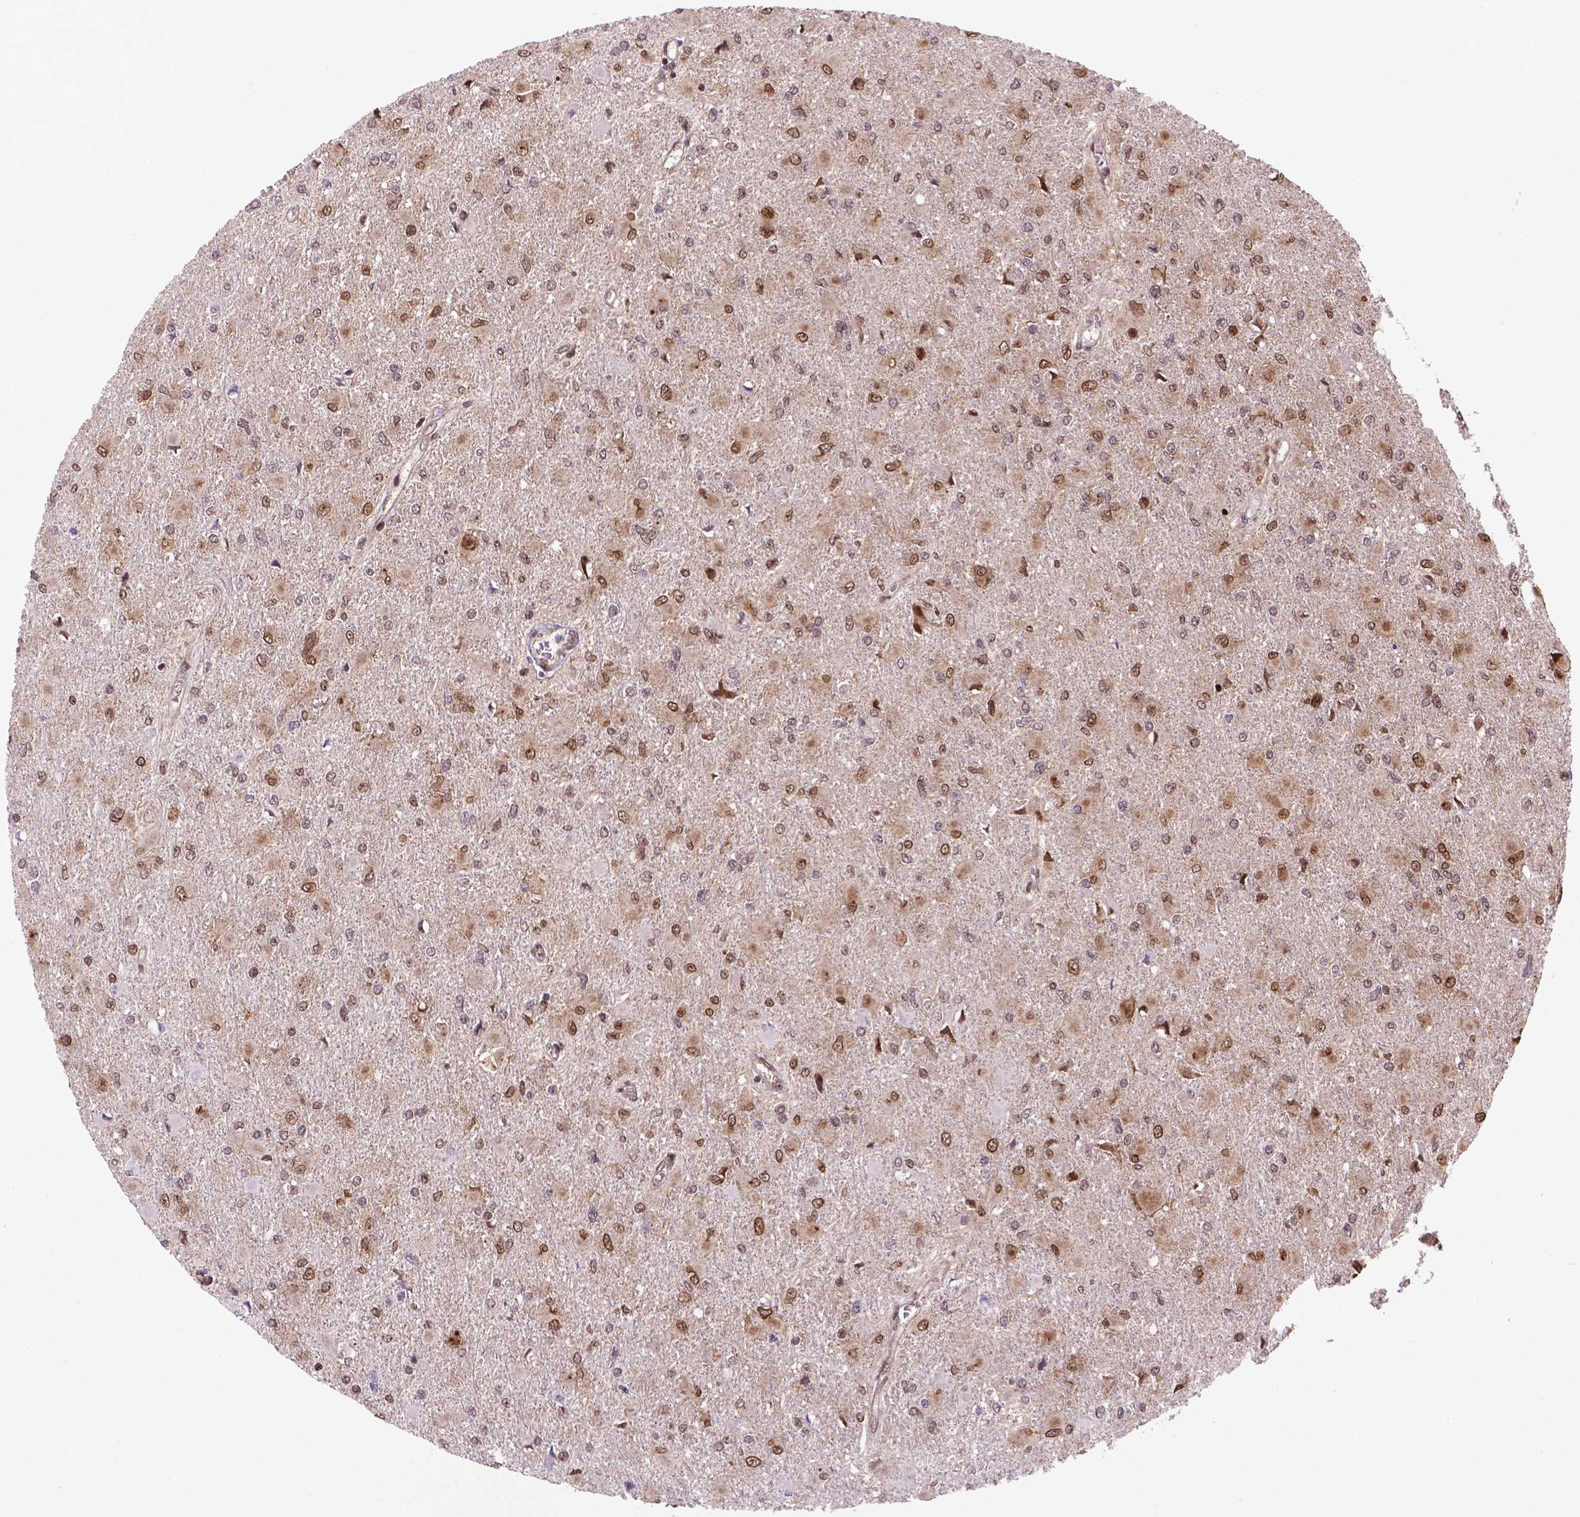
{"staining": {"intensity": "moderate", "quantity": ">75%", "location": "cytoplasmic/membranous,nuclear"}, "tissue": "glioma", "cell_type": "Tumor cells", "image_type": "cancer", "snomed": [{"axis": "morphology", "description": "Glioma, malignant, High grade"}, {"axis": "topography", "description": "Cerebral cortex"}], "caption": "Human malignant glioma (high-grade) stained for a protein (brown) exhibits moderate cytoplasmic/membranous and nuclear positive staining in about >75% of tumor cells.", "gene": "CSNK2A1", "patient": {"sex": "female", "age": 36}}